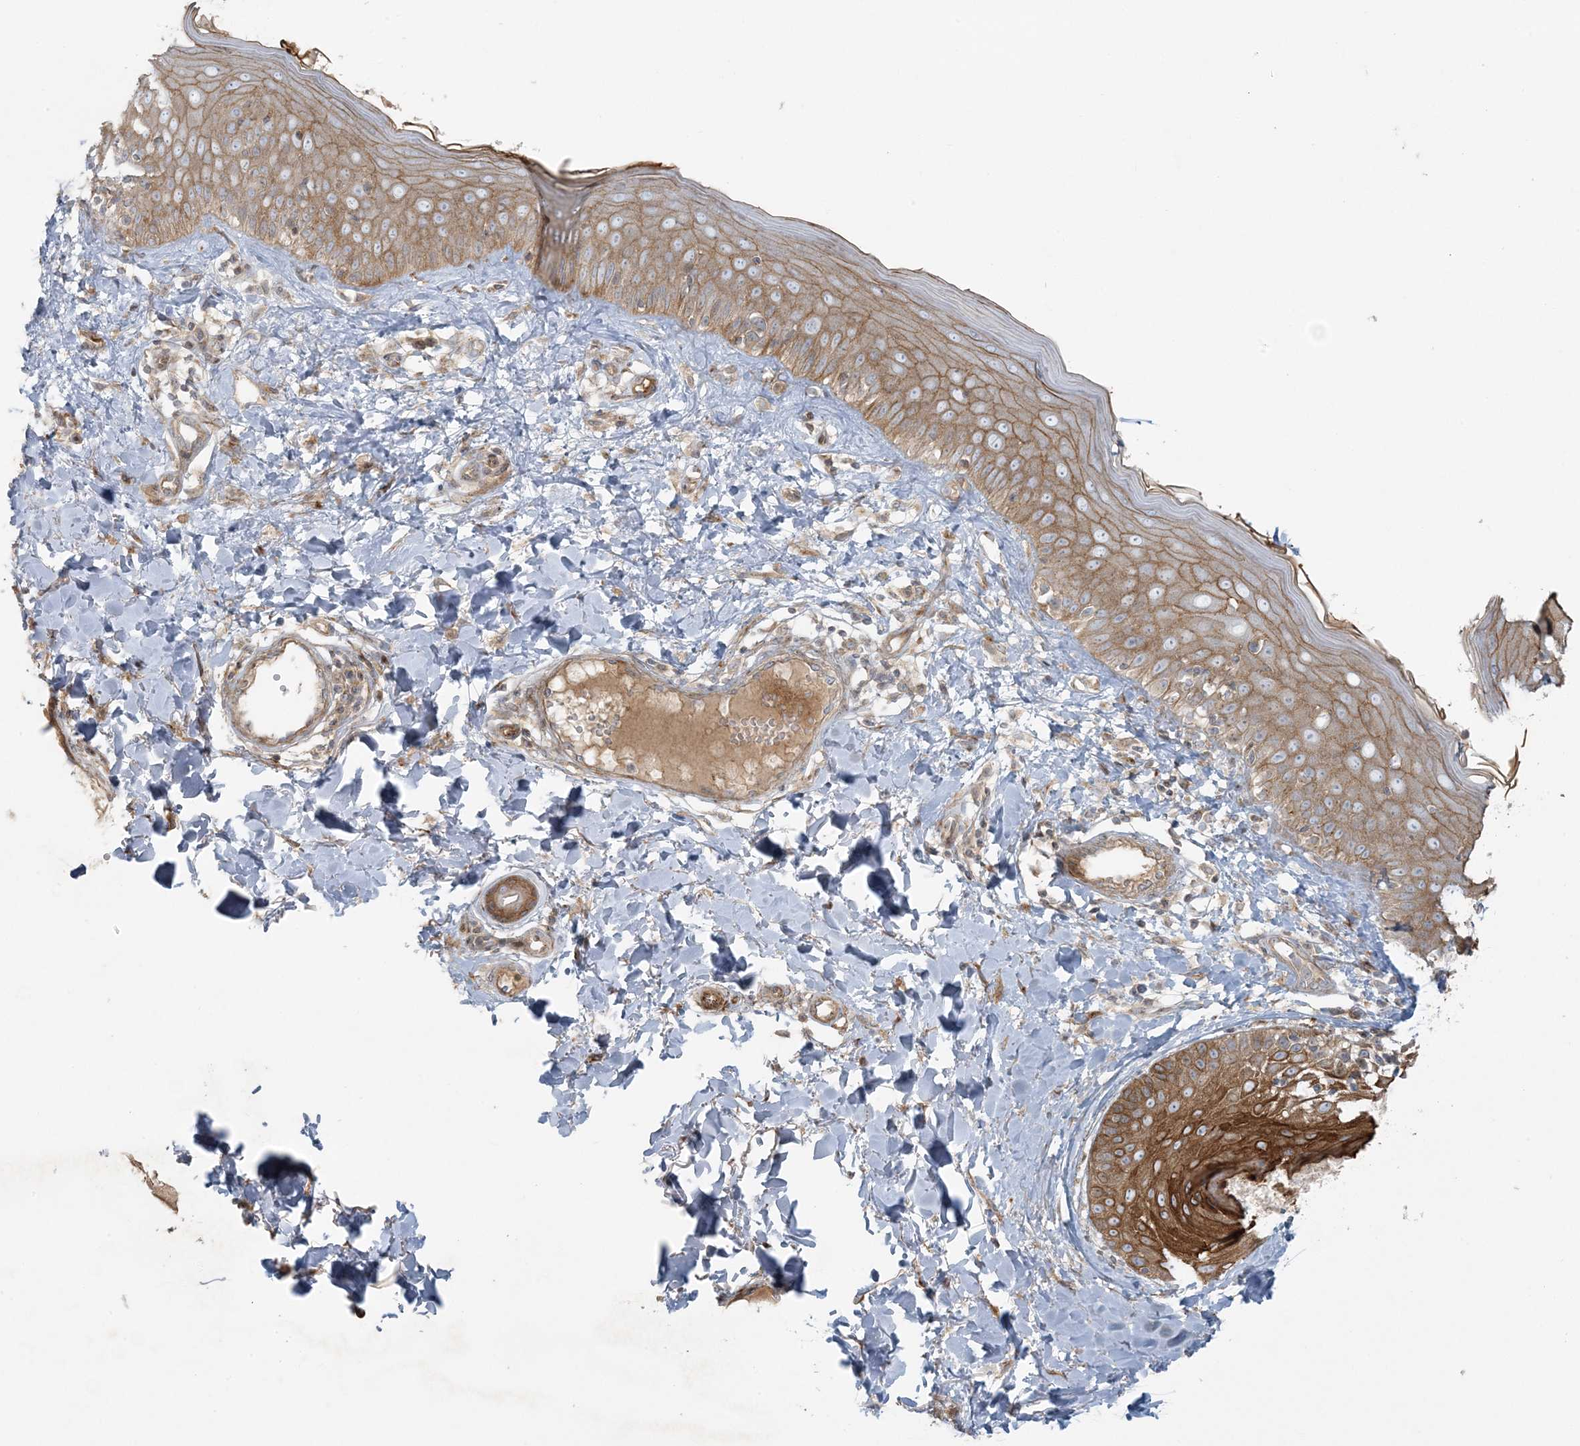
{"staining": {"intensity": "moderate", "quantity": ">75%", "location": "cytoplasmic/membranous"}, "tissue": "skin", "cell_type": "Fibroblasts", "image_type": "normal", "snomed": [{"axis": "morphology", "description": "Normal tissue, NOS"}, {"axis": "topography", "description": "Skin"}], "caption": "An image of skin stained for a protein shows moderate cytoplasmic/membranous brown staining in fibroblasts. Immunohistochemistry stains the protein in brown and the nuclei are stained blue.", "gene": "PIK3R4", "patient": {"sex": "male", "age": 52}}